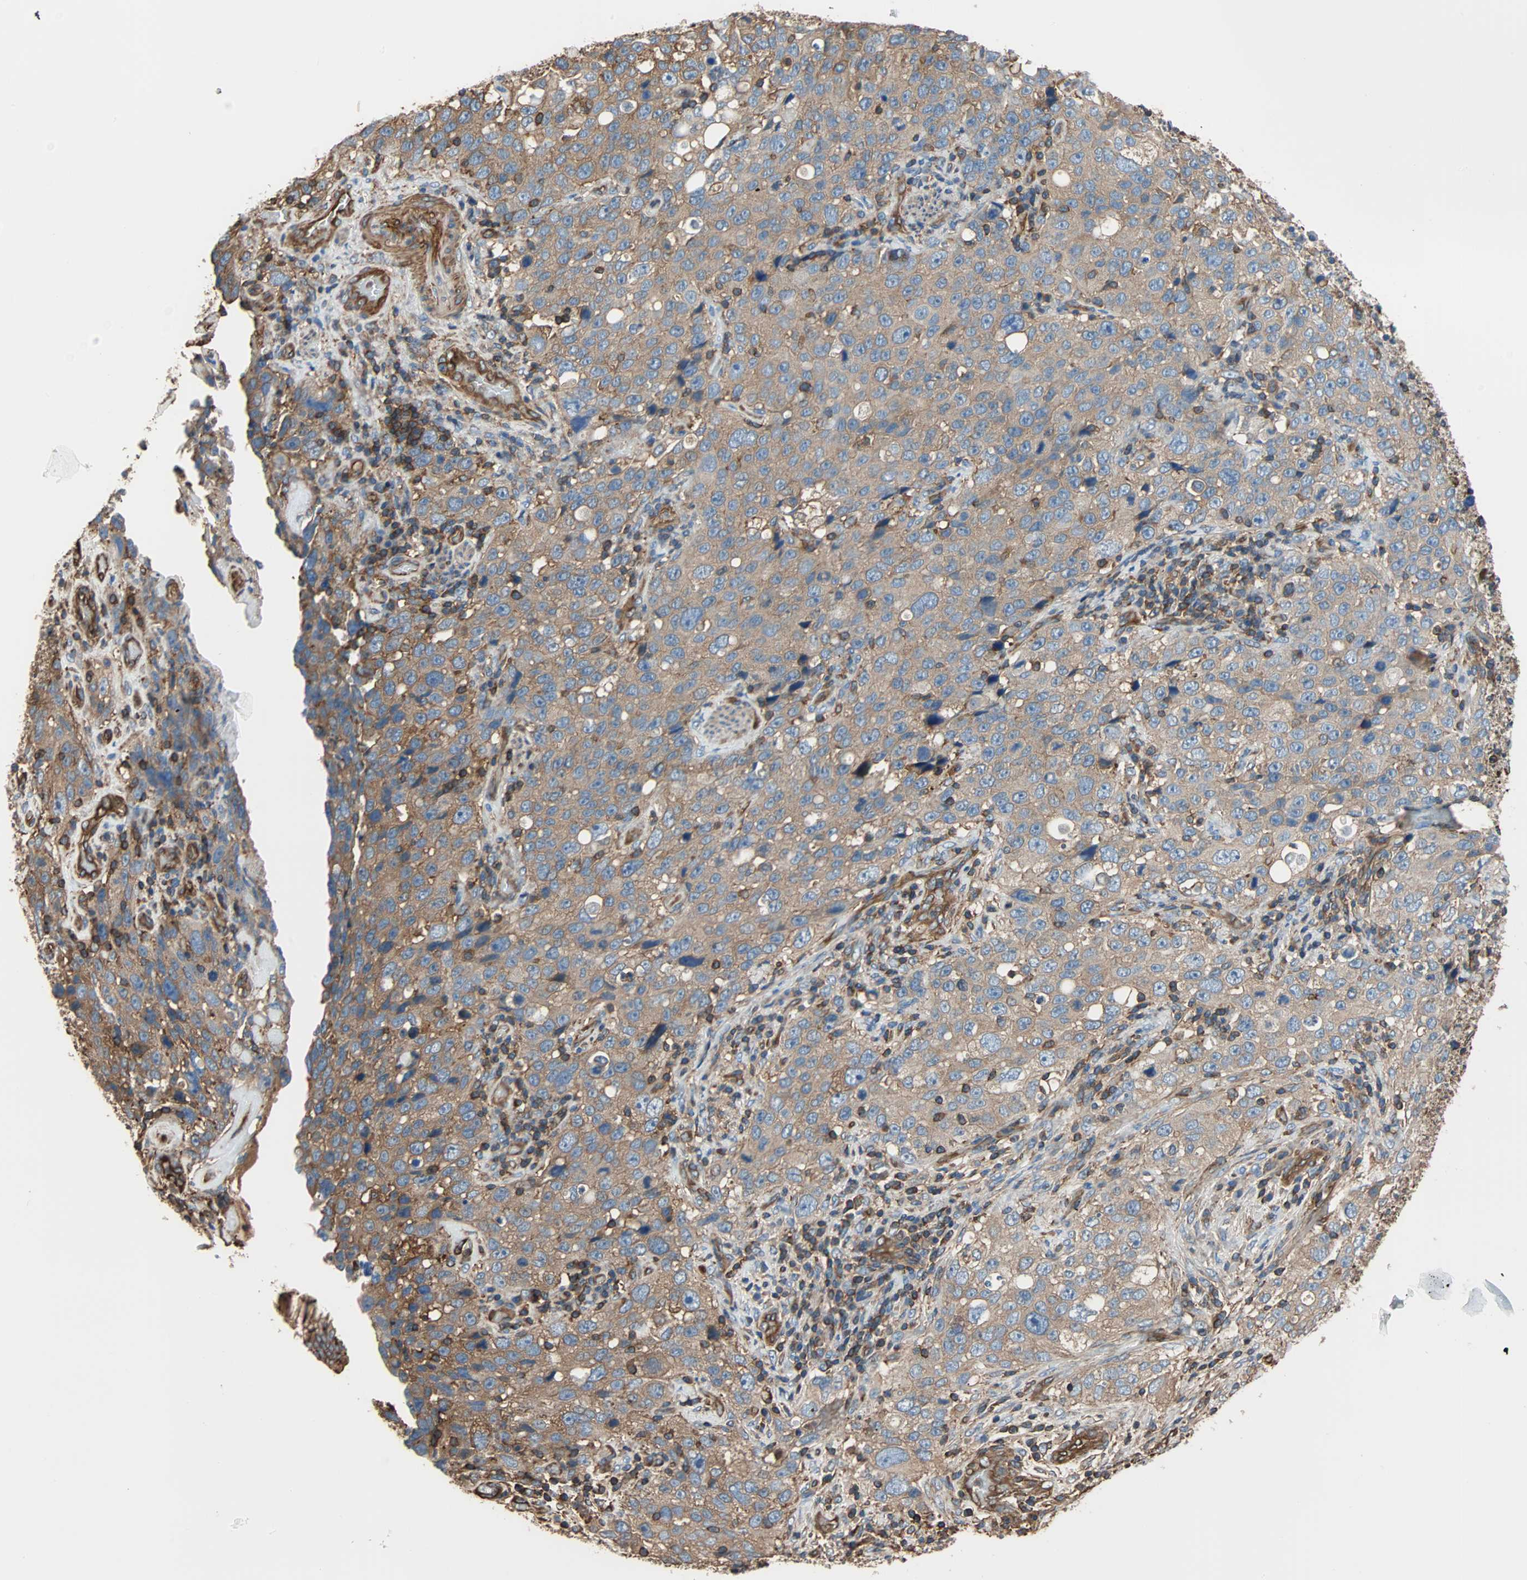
{"staining": {"intensity": "moderate", "quantity": ">75%", "location": "cytoplasmic/membranous"}, "tissue": "stomach cancer", "cell_type": "Tumor cells", "image_type": "cancer", "snomed": [{"axis": "morphology", "description": "Normal tissue, NOS"}, {"axis": "morphology", "description": "Adenocarcinoma, NOS"}, {"axis": "topography", "description": "Stomach"}], "caption": "The immunohistochemical stain shows moderate cytoplasmic/membranous expression in tumor cells of adenocarcinoma (stomach) tissue. The protein of interest is shown in brown color, while the nuclei are stained blue.", "gene": "GALNT10", "patient": {"sex": "male", "age": 48}}